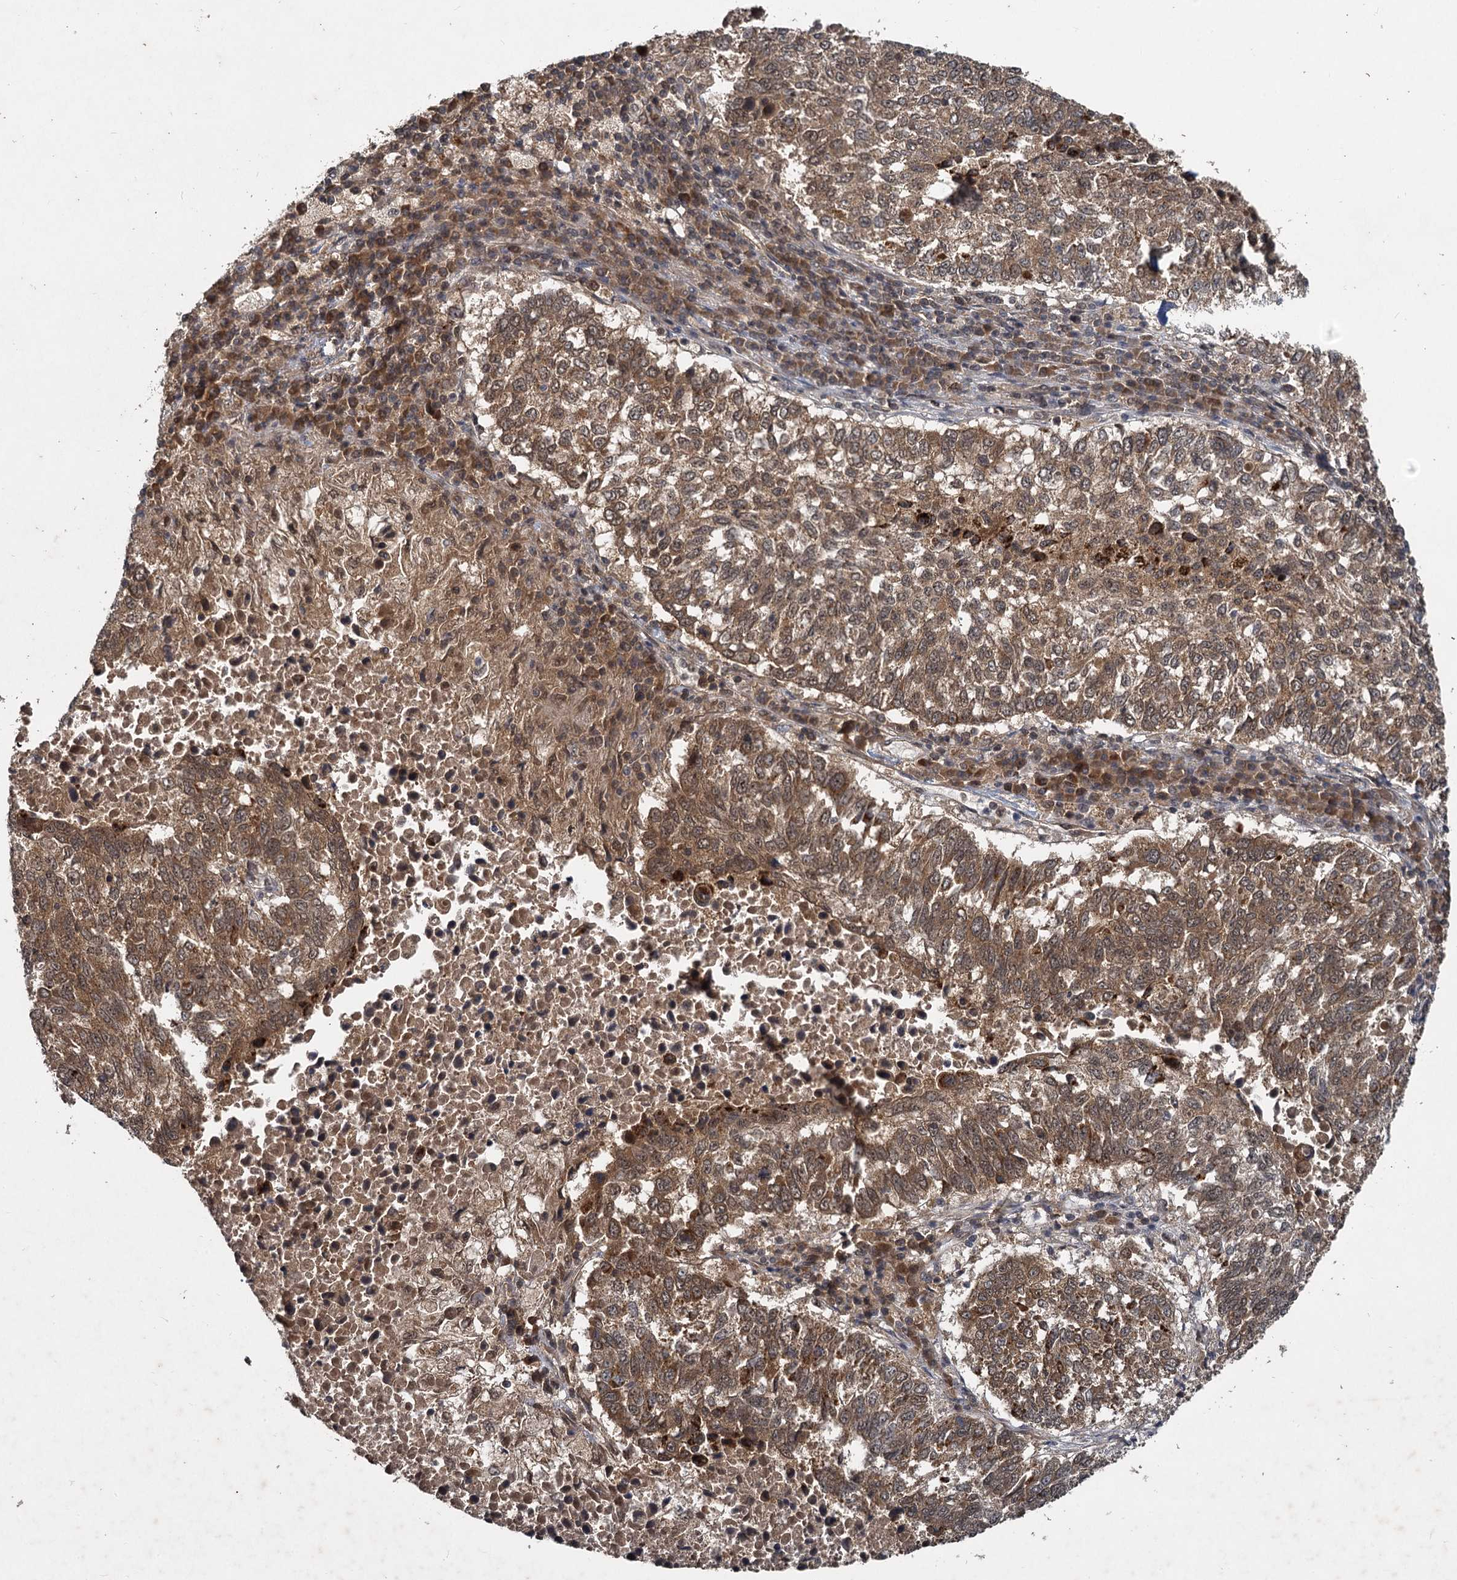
{"staining": {"intensity": "strong", "quantity": ">75%", "location": "cytoplasmic/membranous,nuclear"}, "tissue": "lung cancer", "cell_type": "Tumor cells", "image_type": "cancer", "snomed": [{"axis": "morphology", "description": "Squamous cell carcinoma, NOS"}, {"axis": "topography", "description": "Lung"}], "caption": "Tumor cells display high levels of strong cytoplasmic/membranous and nuclear expression in approximately >75% of cells in lung squamous cell carcinoma.", "gene": "RITA1", "patient": {"sex": "male", "age": 73}}